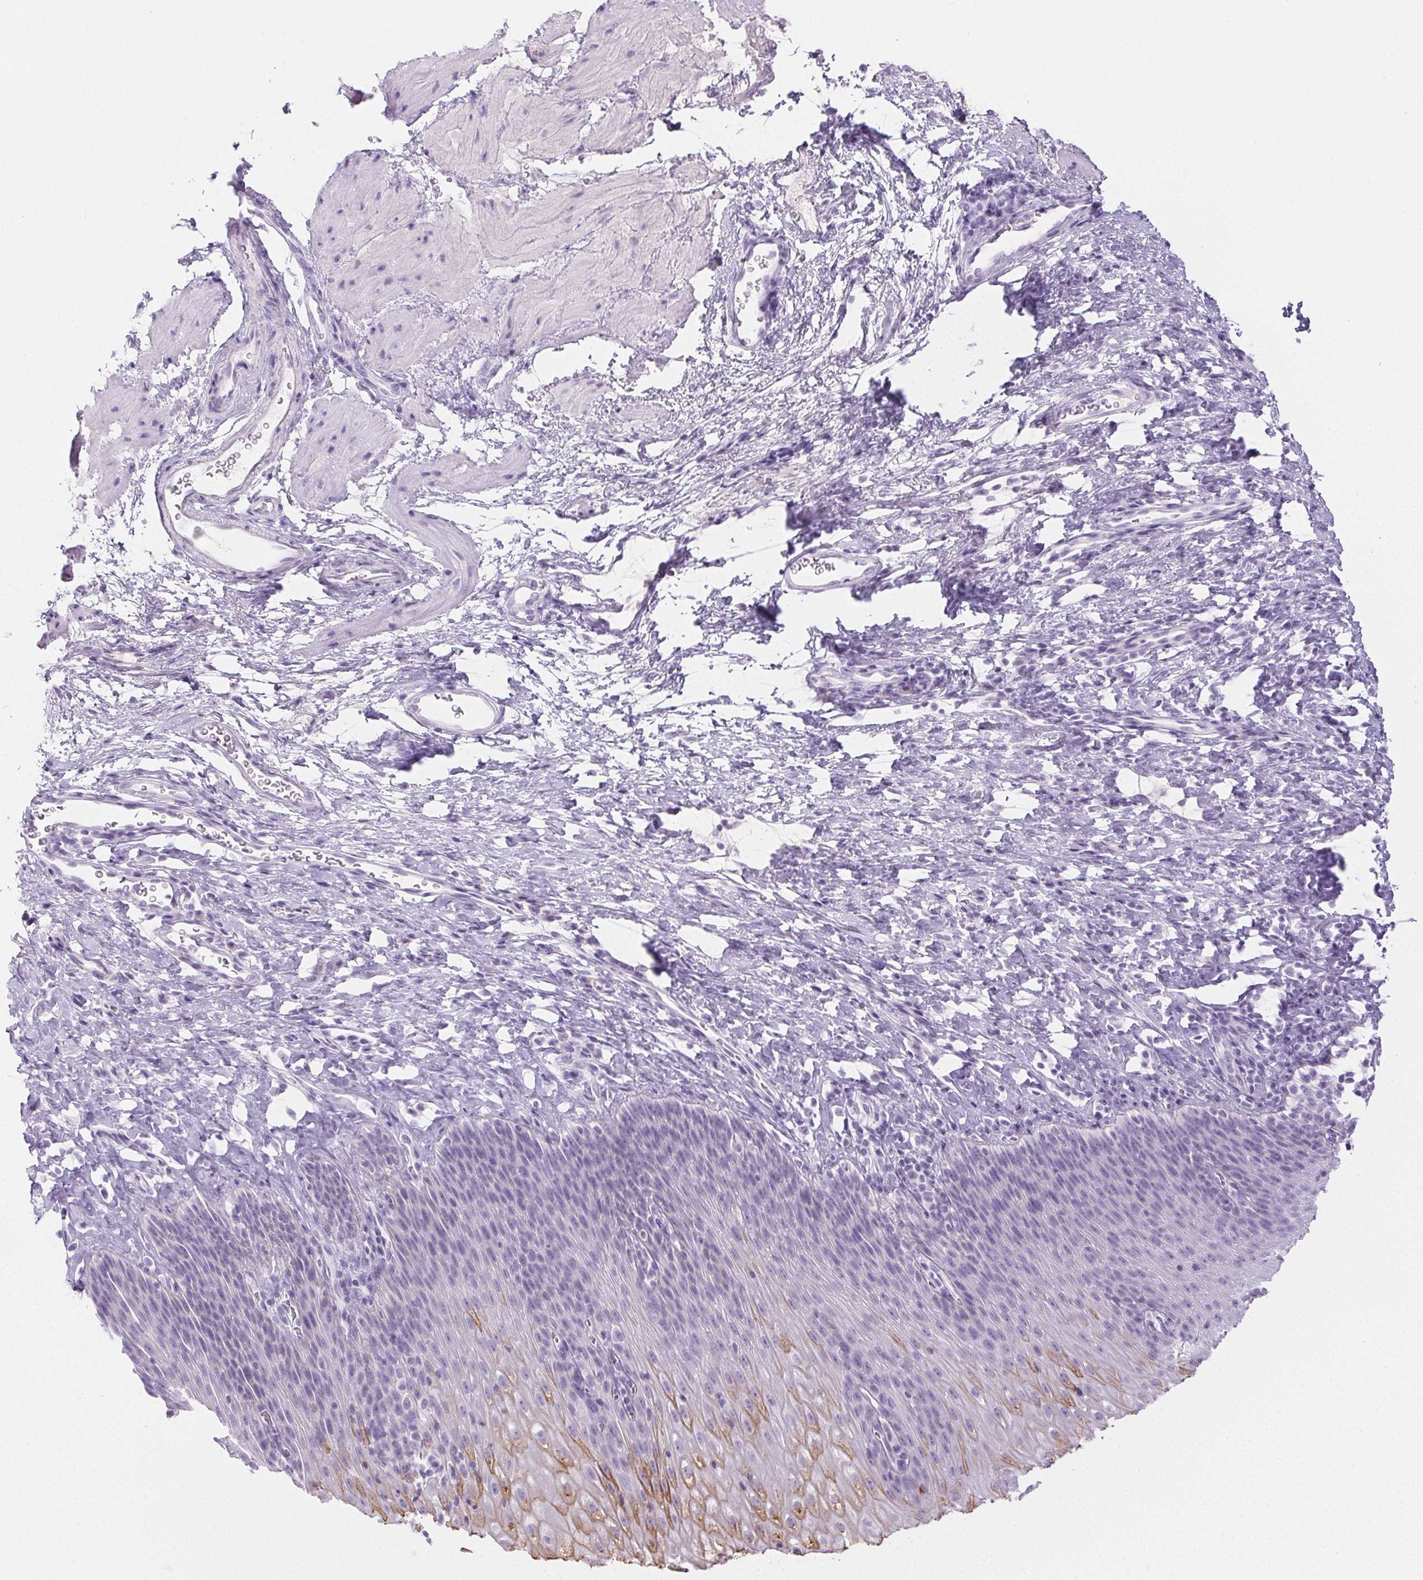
{"staining": {"intensity": "moderate", "quantity": "25%-75%", "location": "cytoplasmic/membranous"}, "tissue": "esophagus", "cell_type": "Squamous epithelial cells", "image_type": "normal", "snomed": [{"axis": "morphology", "description": "Normal tissue, NOS"}, {"axis": "topography", "description": "Esophagus"}], "caption": "IHC image of unremarkable esophagus: human esophagus stained using IHC reveals medium levels of moderate protein expression localized specifically in the cytoplasmic/membranous of squamous epithelial cells, appearing as a cytoplasmic/membranous brown color.", "gene": "PI3", "patient": {"sex": "female", "age": 61}}